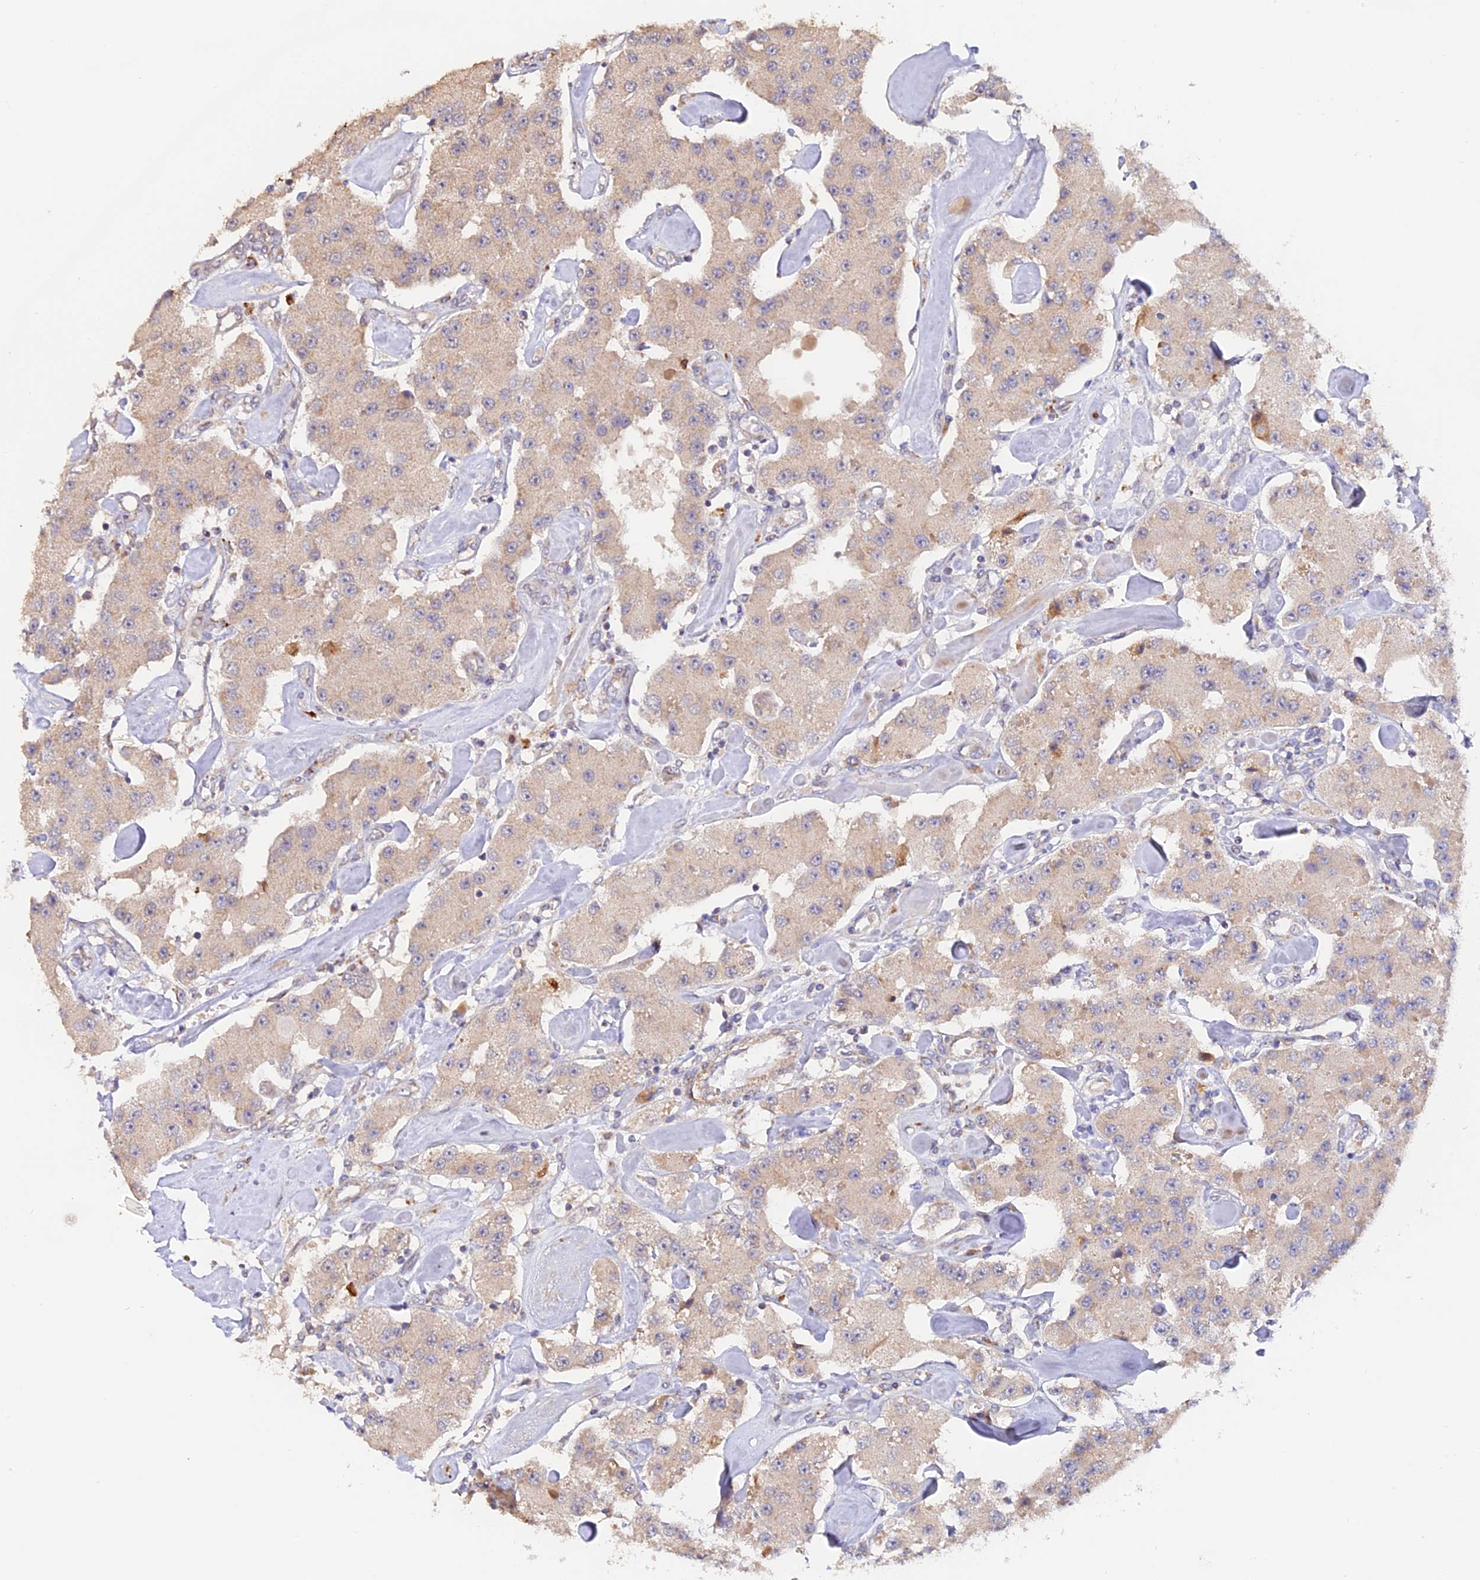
{"staining": {"intensity": "weak", "quantity": "25%-75%", "location": "cytoplasmic/membranous"}, "tissue": "carcinoid", "cell_type": "Tumor cells", "image_type": "cancer", "snomed": [{"axis": "morphology", "description": "Carcinoid, malignant, NOS"}, {"axis": "topography", "description": "Pancreas"}], "caption": "Protein expression analysis of human carcinoid reveals weak cytoplasmic/membranous staining in approximately 25%-75% of tumor cells.", "gene": "TANGO6", "patient": {"sex": "male", "age": 41}}